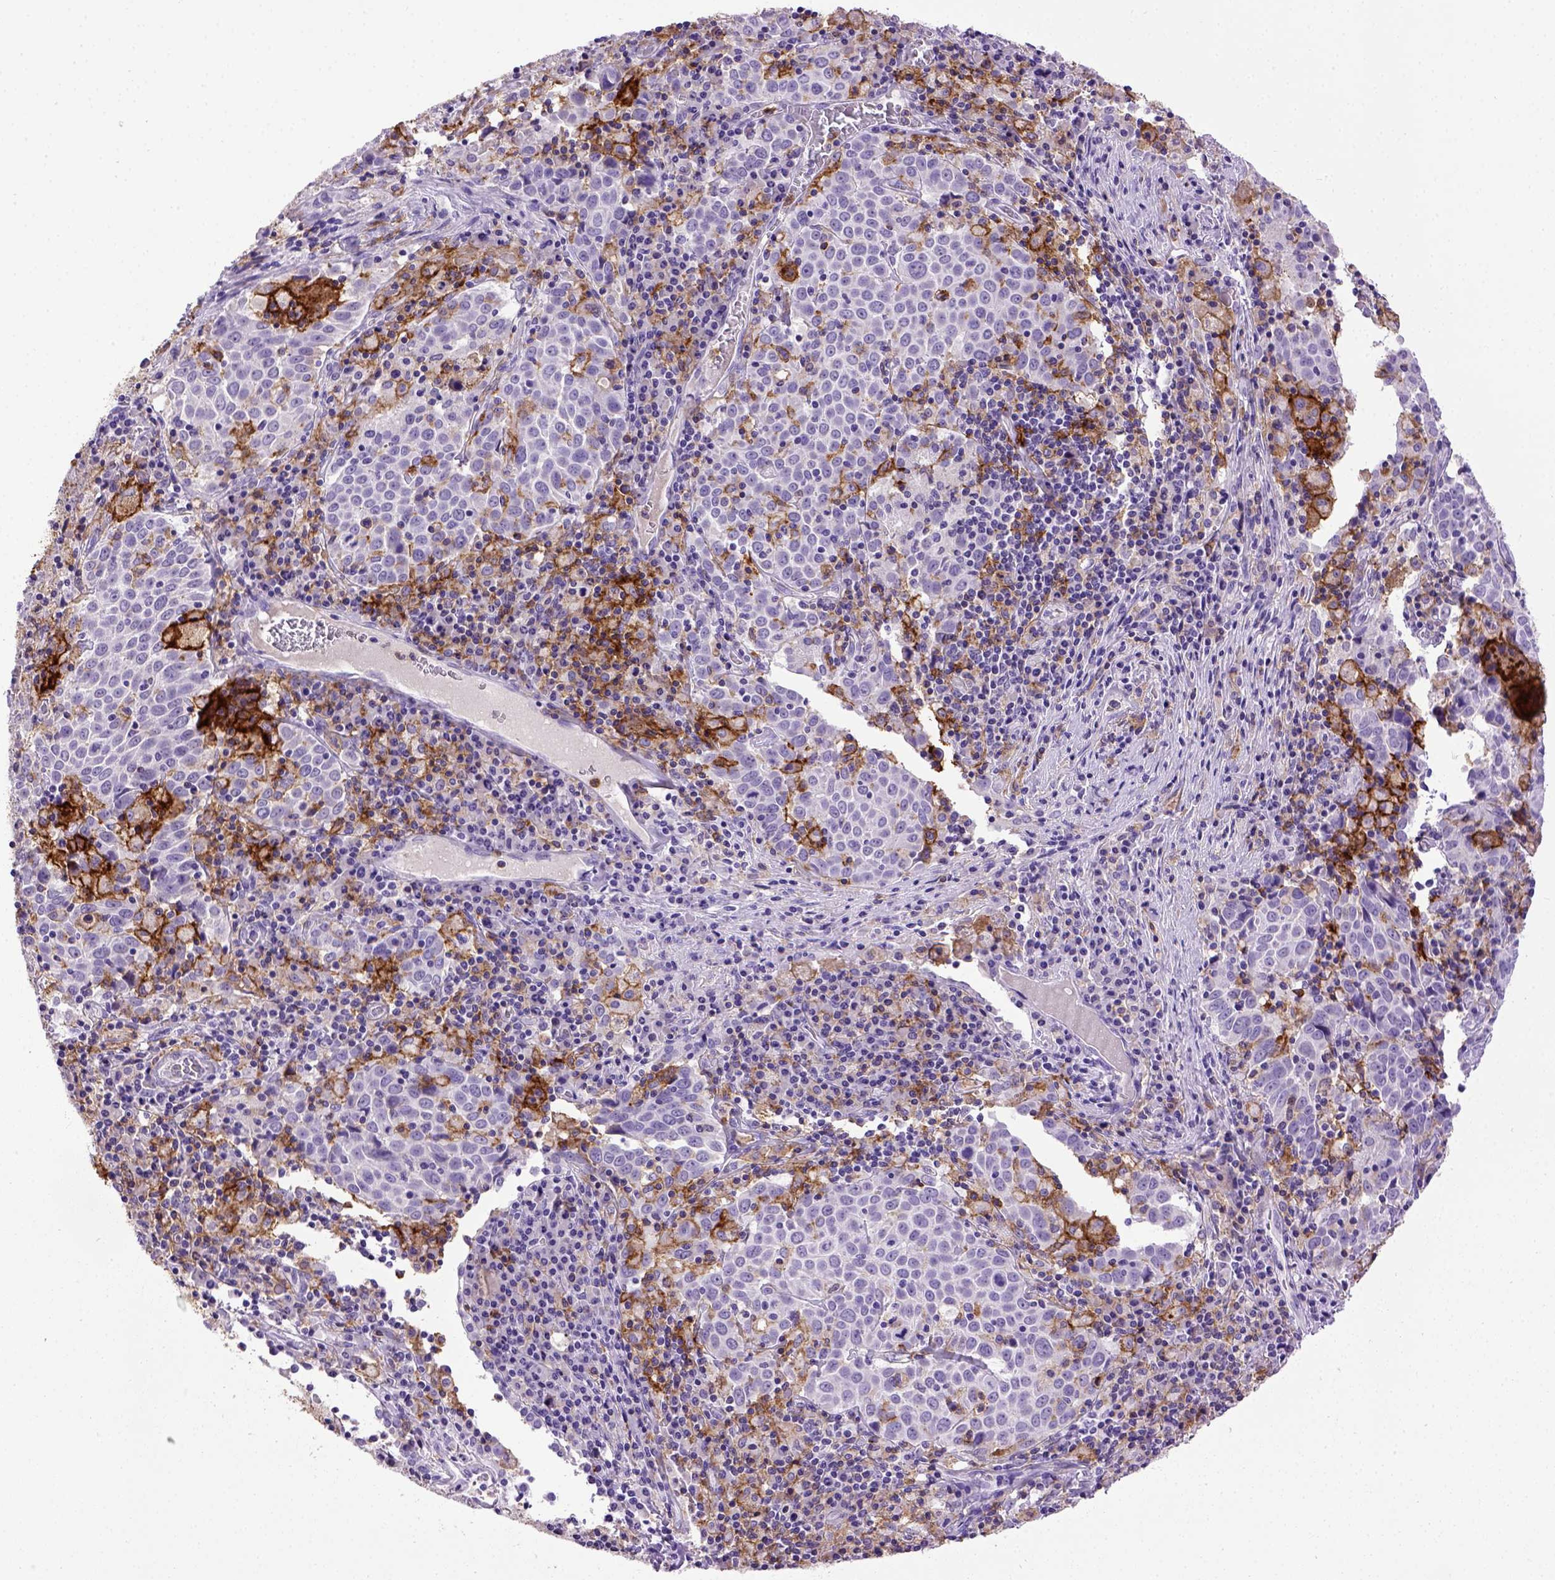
{"staining": {"intensity": "negative", "quantity": "none", "location": "none"}, "tissue": "lung cancer", "cell_type": "Tumor cells", "image_type": "cancer", "snomed": [{"axis": "morphology", "description": "Squamous cell carcinoma, NOS"}, {"axis": "topography", "description": "Lung"}], "caption": "A photomicrograph of lung cancer (squamous cell carcinoma) stained for a protein exhibits no brown staining in tumor cells. (Immunohistochemistry (ihc), brightfield microscopy, high magnification).", "gene": "ITGAX", "patient": {"sex": "male", "age": 57}}